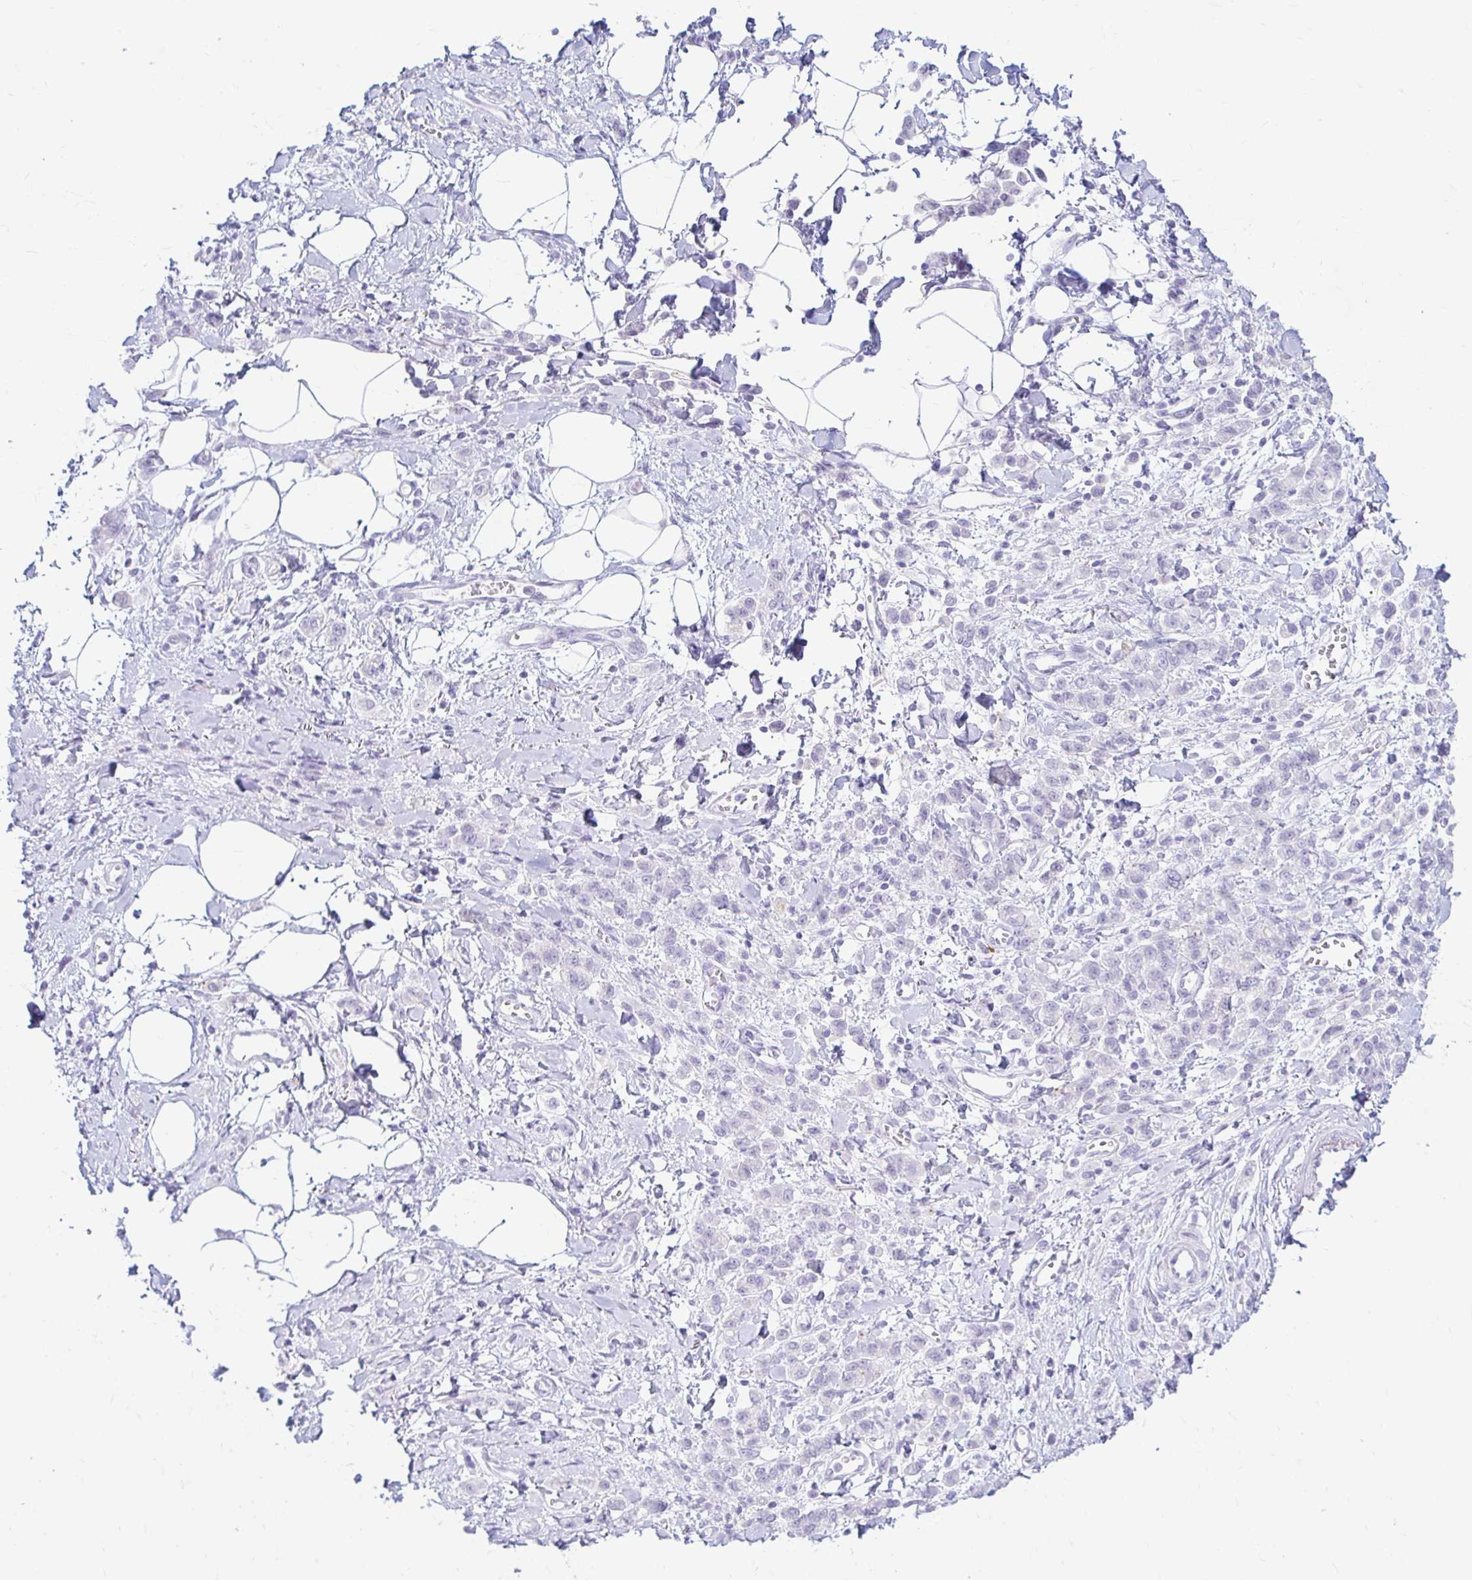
{"staining": {"intensity": "negative", "quantity": "none", "location": "none"}, "tissue": "stomach cancer", "cell_type": "Tumor cells", "image_type": "cancer", "snomed": [{"axis": "morphology", "description": "Adenocarcinoma, NOS"}, {"axis": "topography", "description": "Stomach"}], "caption": "Stomach cancer (adenocarcinoma) was stained to show a protein in brown. There is no significant staining in tumor cells. The staining was performed using DAB to visualize the protein expression in brown, while the nuclei were stained in blue with hematoxylin (Magnification: 20x).", "gene": "ERICH6", "patient": {"sex": "male", "age": 77}}